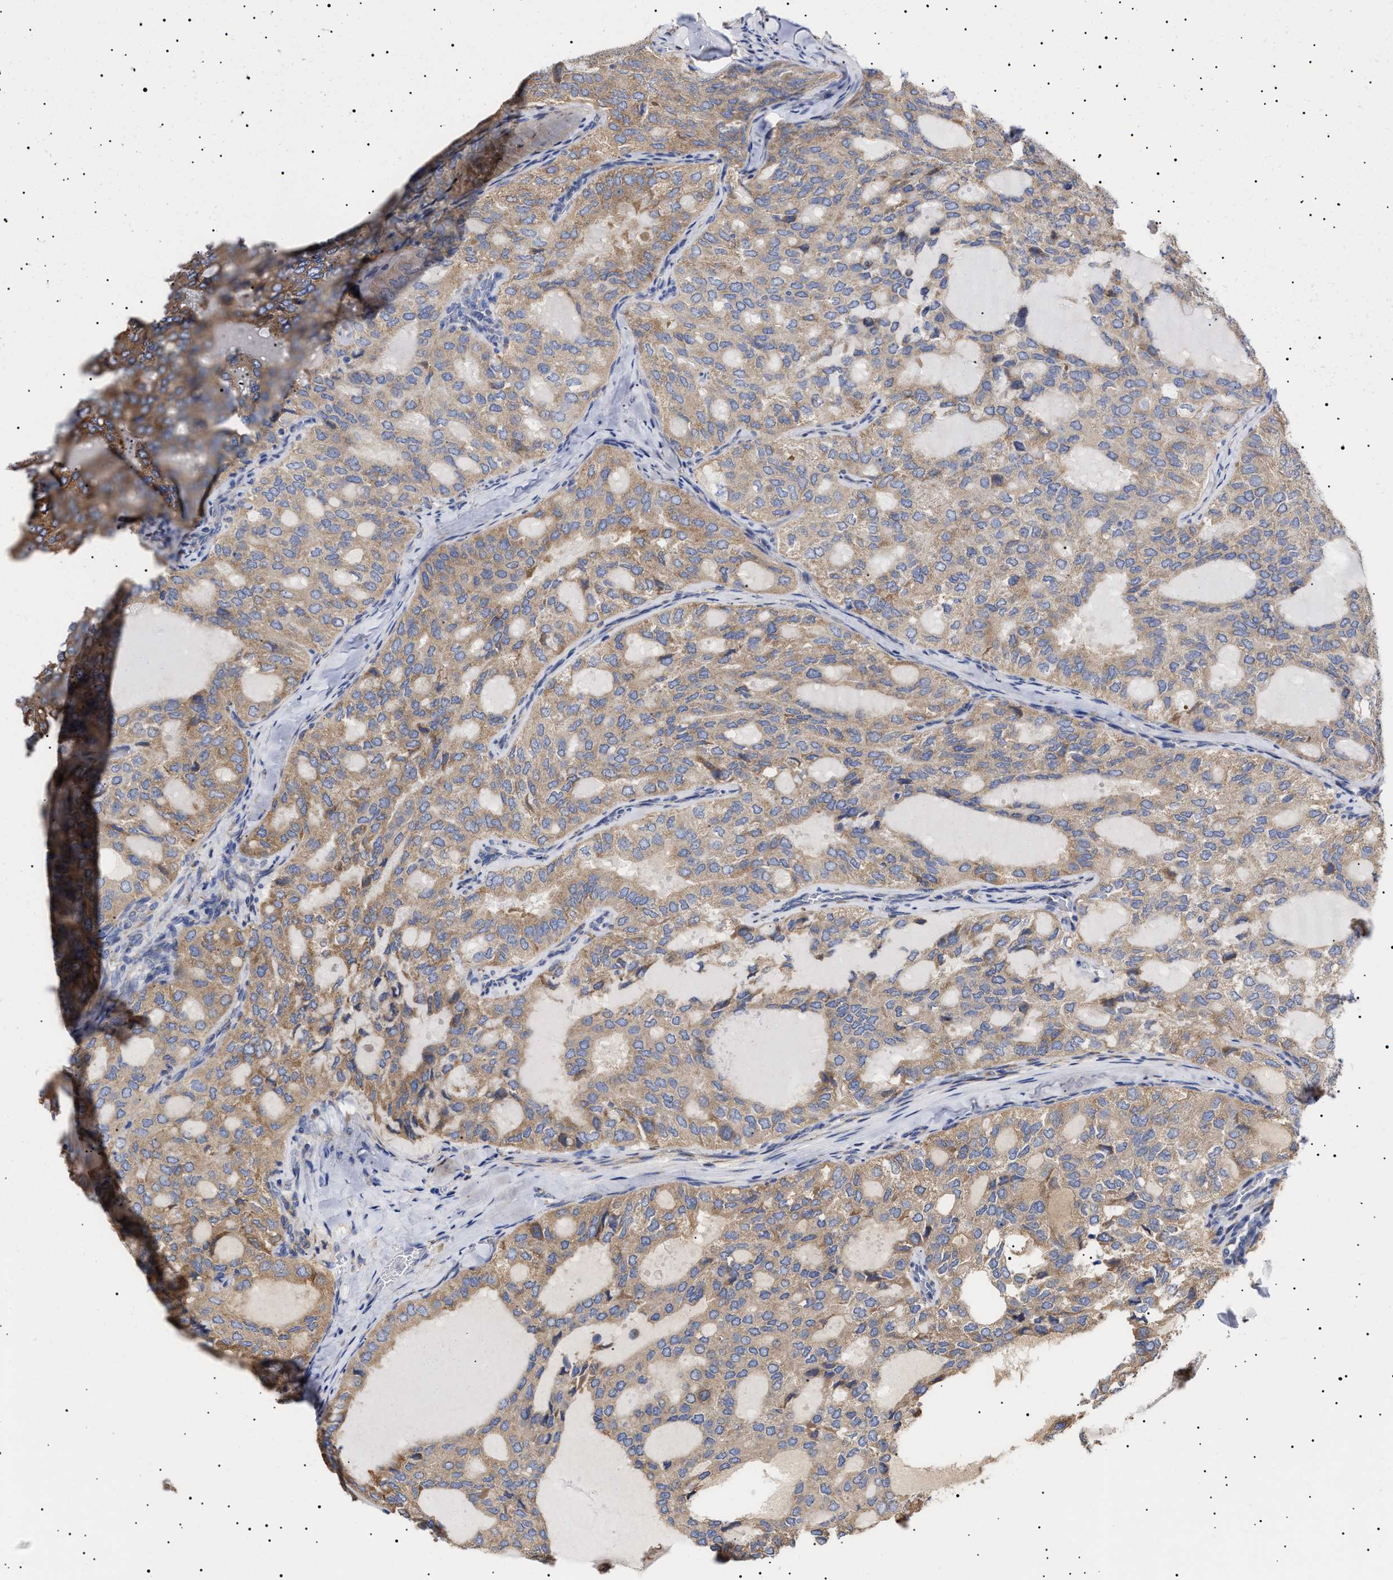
{"staining": {"intensity": "weak", "quantity": ">75%", "location": "cytoplasmic/membranous"}, "tissue": "thyroid cancer", "cell_type": "Tumor cells", "image_type": "cancer", "snomed": [{"axis": "morphology", "description": "Follicular adenoma carcinoma, NOS"}, {"axis": "topography", "description": "Thyroid gland"}], "caption": "Thyroid cancer stained with a protein marker shows weak staining in tumor cells.", "gene": "ERCC6L2", "patient": {"sex": "male", "age": 75}}